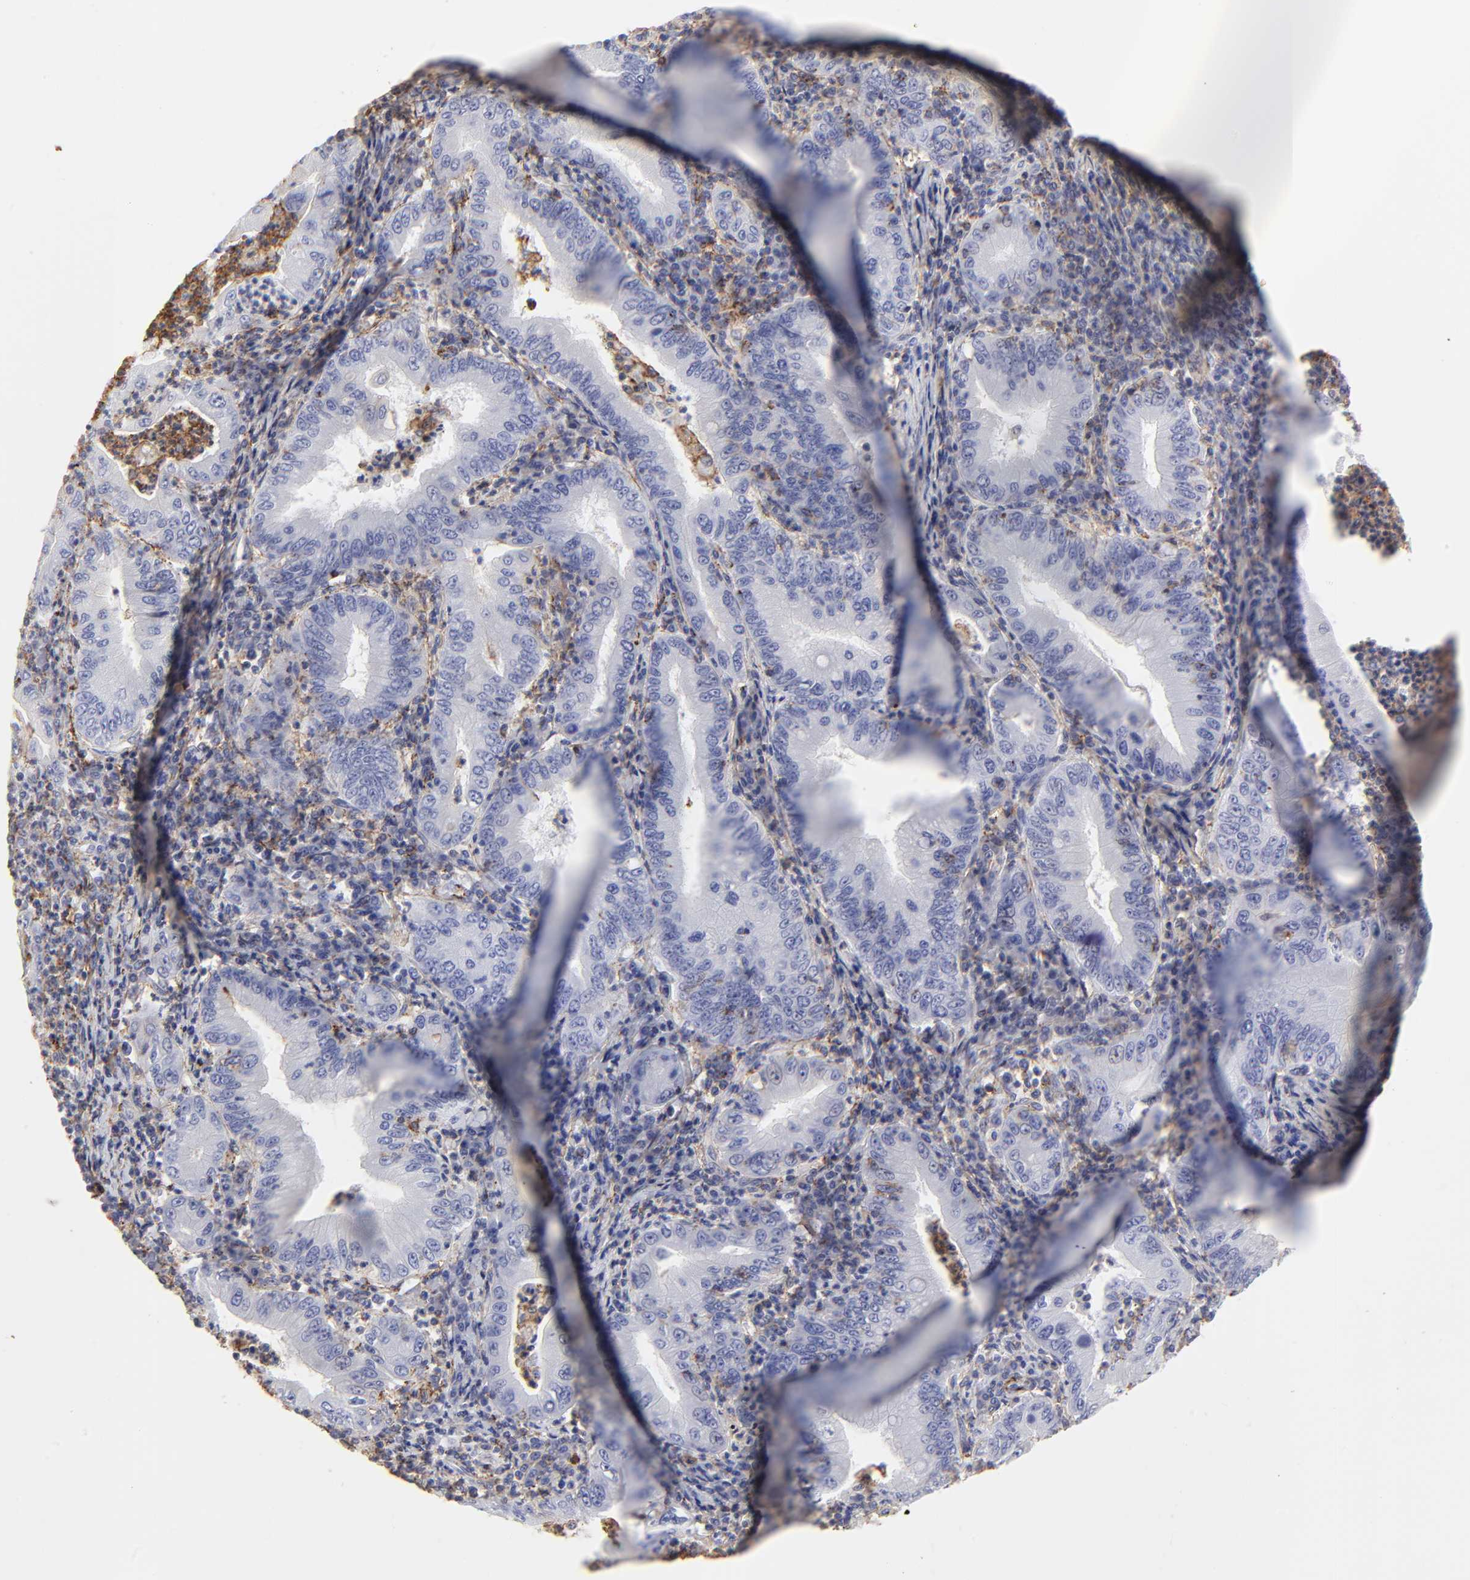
{"staining": {"intensity": "negative", "quantity": "none", "location": "none"}, "tissue": "stomach cancer", "cell_type": "Tumor cells", "image_type": "cancer", "snomed": [{"axis": "morphology", "description": "Normal tissue, NOS"}, {"axis": "morphology", "description": "Adenocarcinoma, NOS"}, {"axis": "topography", "description": "Esophagus"}, {"axis": "topography", "description": "Stomach, upper"}, {"axis": "topography", "description": "Peripheral nerve tissue"}], "caption": "A histopathology image of stomach cancer (adenocarcinoma) stained for a protein exhibits no brown staining in tumor cells.", "gene": "ANXA6", "patient": {"sex": "male", "age": 62}}